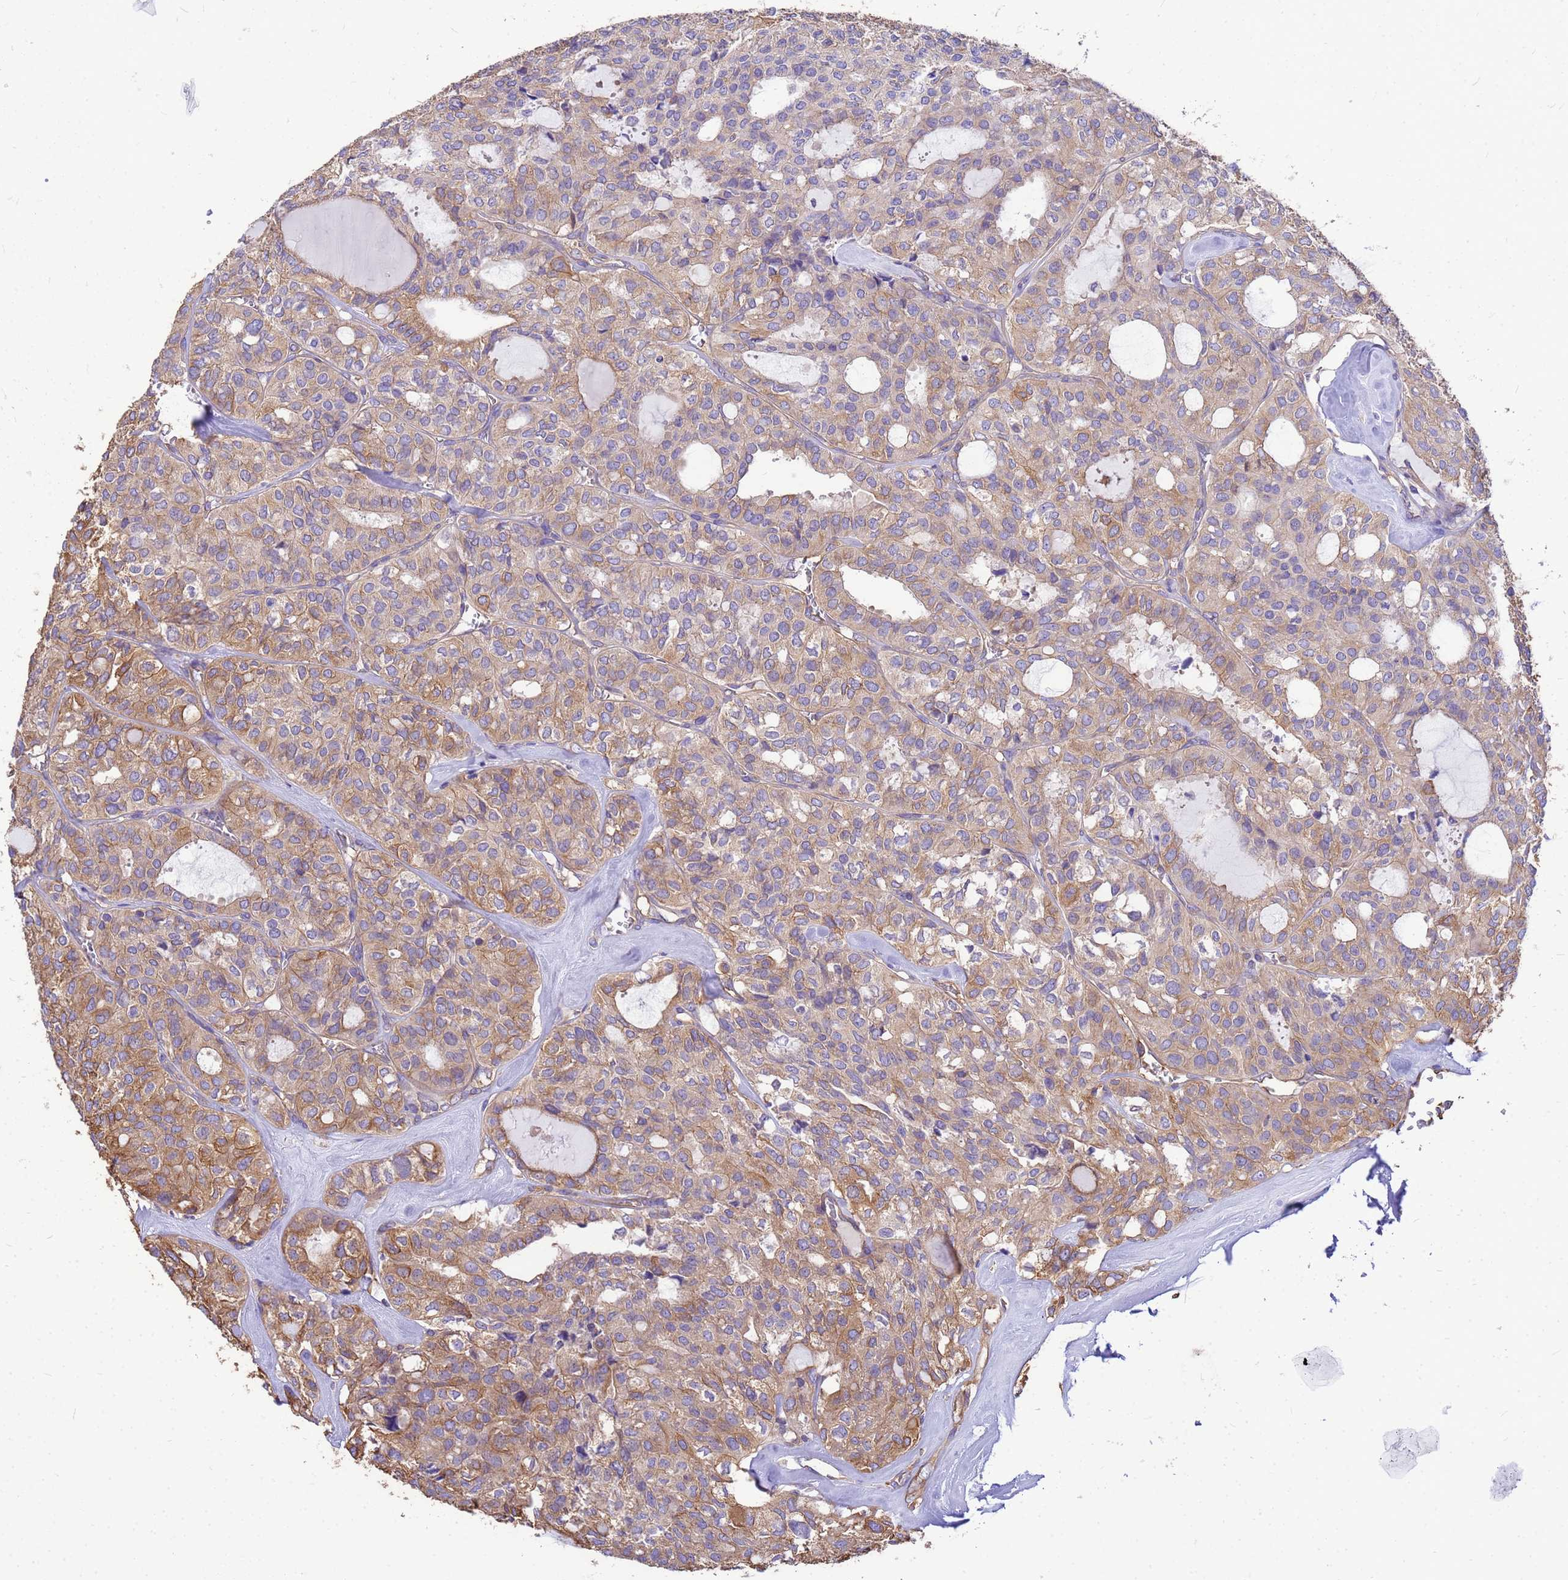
{"staining": {"intensity": "moderate", "quantity": ">75%", "location": "cytoplasmic/membranous"}, "tissue": "thyroid cancer", "cell_type": "Tumor cells", "image_type": "cancer", "snomed": [{"axis": "morphology", "description": "Follicular adenoma carcinoma, NOS"}, {"axis": "topography", "description": "Thyroid gland"}], "caption": "High-power microscopy captured an immunohistochemistry micrograph of thyroid cancer (follicular adenoma carcinoma), revealing moderate cytoplasmic/membranous expression in about >75% of tumor cells.", "gene": "TUBB1", "patient": {"sex": "male", "age": 75}}